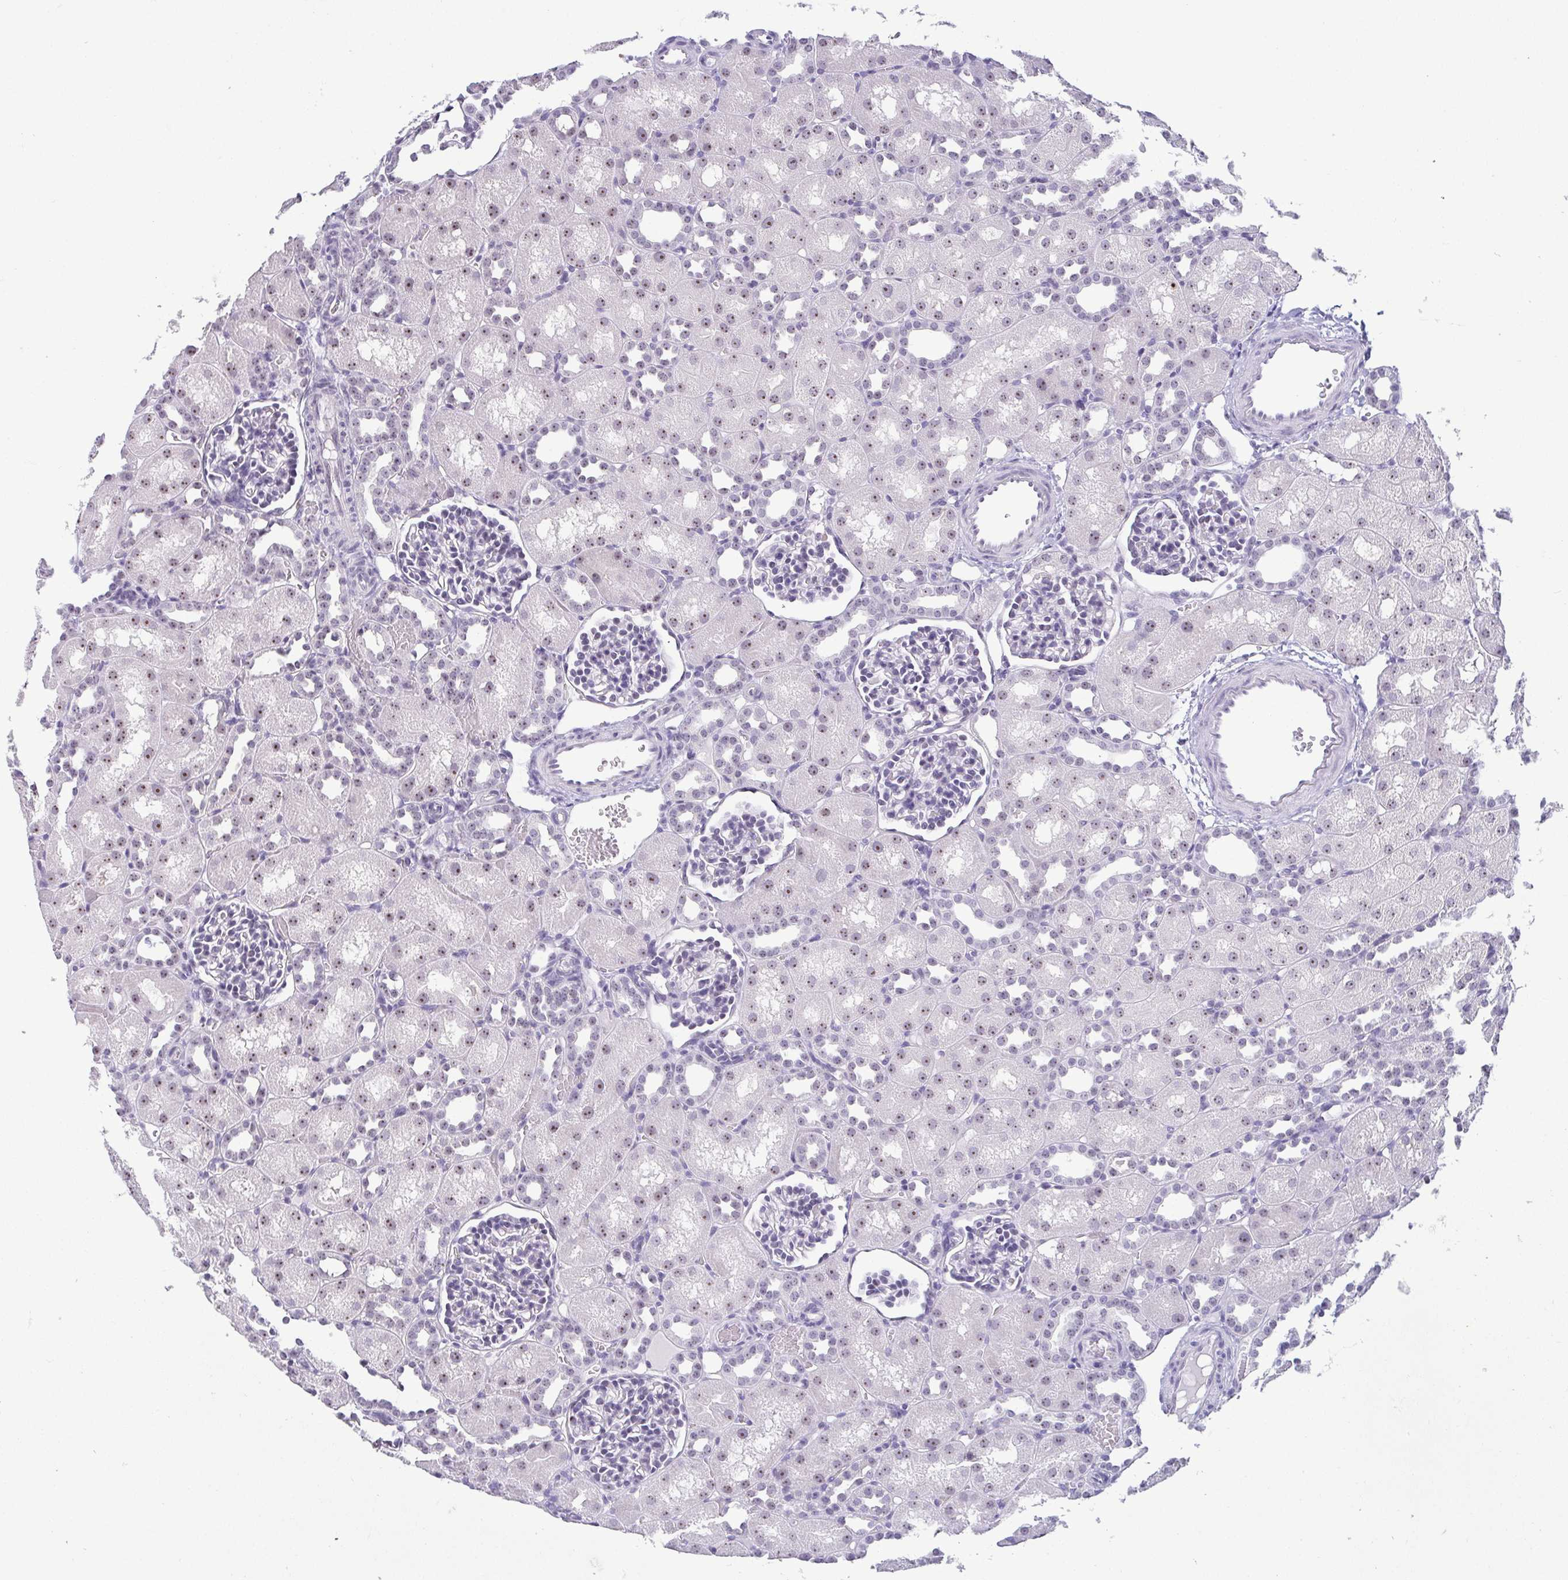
{"staining": {"intensity": "negative", "quantity": "none", "location": "none"}, "tissue": "kidney", "cell_type": "Cells in glomeruli", "image_type": "normal", "snomed": [{"axis": "morphology", "description": "Normal tissue, NOS"}, {"axis": "topography", "description": "Kidney"}], "caption": "The micrograph exhibits no staining of cells in glomeruli in benign kidney.", "gene": "BZW1", "patient": {"sex": "male", "age": 1}}